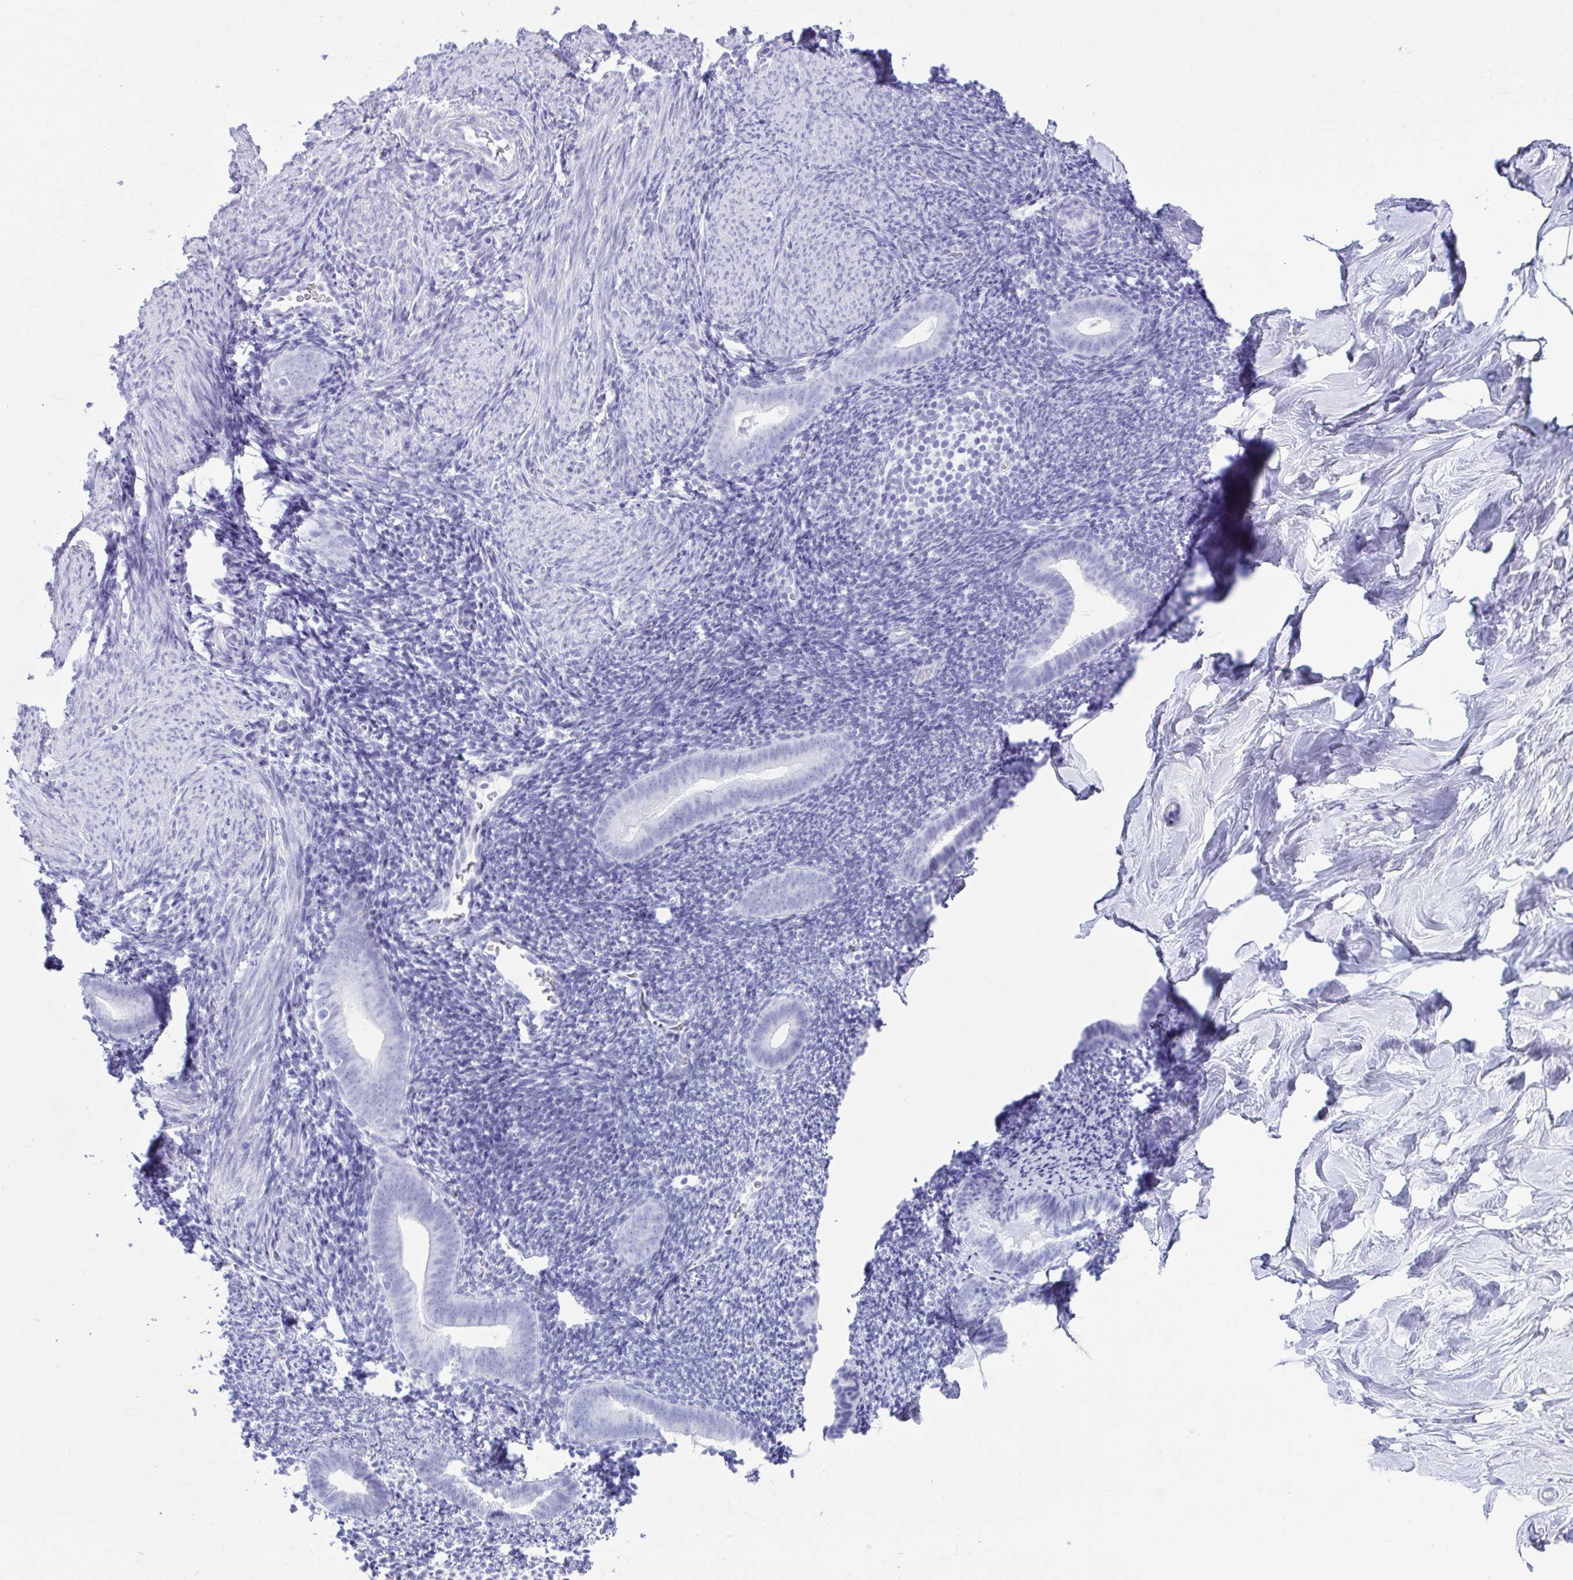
{"staining": {"intensity": "negative", "quantity": "none", "location": "none"}, "tissue": "endometrium", "cell_type": "Cells in endometrial stroma", "image_type": "normal", "snomed": [{"axis": "morphology", "description": "Normal tissue, NOS"}, {"axis": "topography", "description": "Endometrium"}], "caption": "Immunohistochemistry image of unremarkable endometrium: human endometrium stained with DAB (3,3'-diaminobenzidine) exhibits no significant protein staining in cells in endometrial stroma. (DAB (3,3'-diaminobenzidine) immunohistochemistry (IHC) visualized using brightfield microscopy, high magnification).", "gene": "PSCA", "patient": {"sex": "female", "age": 39}}